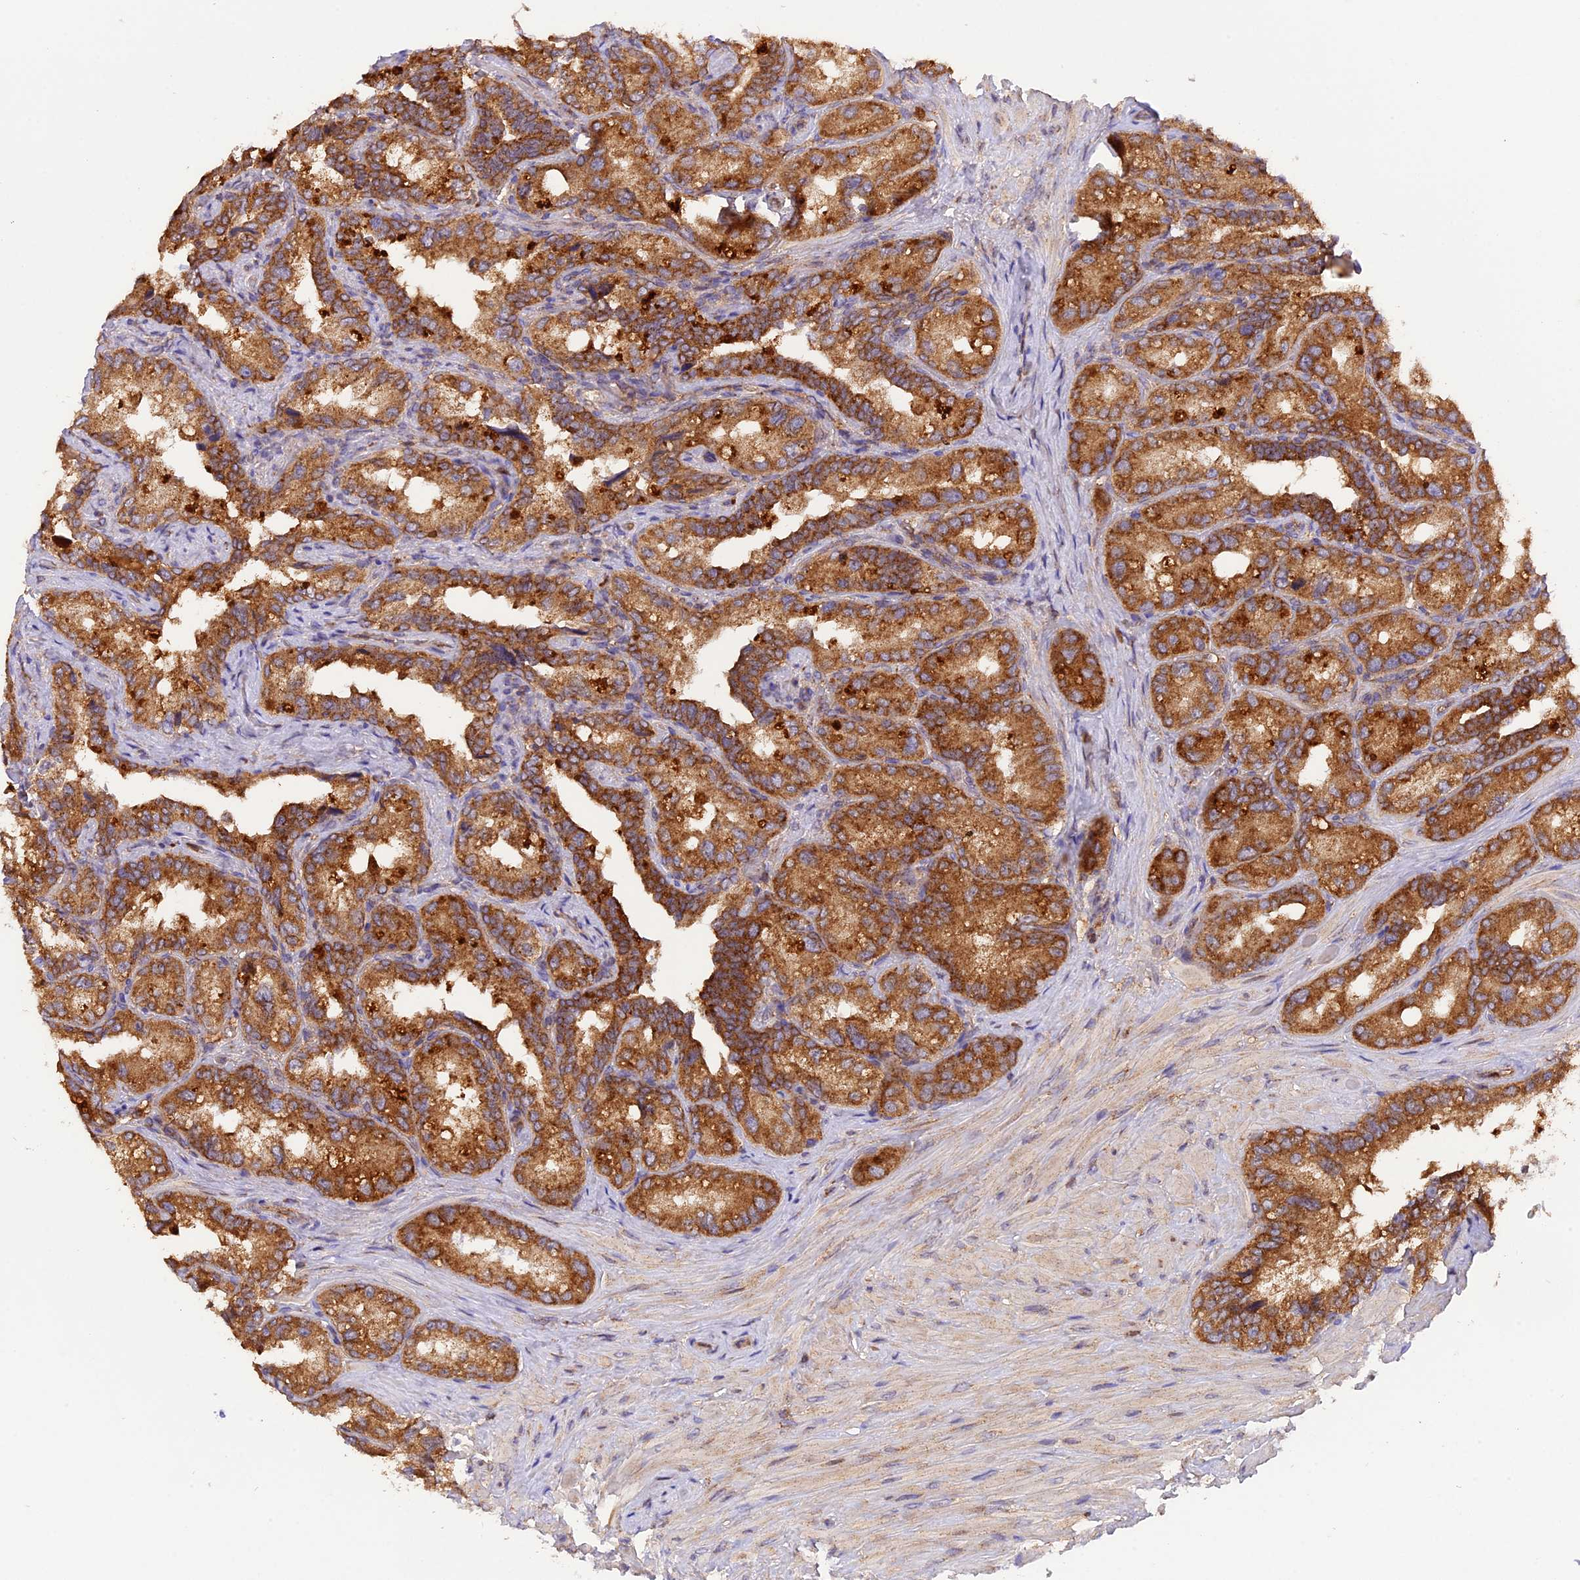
{"staining": {"intensity": "strong", "quantity": ">75%", "location": "cytoplasmic/membranous"}, "tissue": "seminal vesicle", "cell_type": "Glandular cells", "image_type": "normal", "snomed": [{"axis": "morphology", "description": "Normal tissue, NOS"}, {"axis": "topography", "description": "Seminal veicle"}, {"axis": "topography", "description": "Peripheral nerve tissue"}], "caption": "Glandular cells reveal high levels of strong cytoplasmic/membranous staining in about >75% of cells in benign seminal vesicle. The protein is stained brown, and the nuclei are stained in blue (DAB (3,3'-diaminobenzidine) IHC with brightfield microscopy, high magnification).", "gene": "PEX3", "patient": {"sex": "male", "age": 67}}